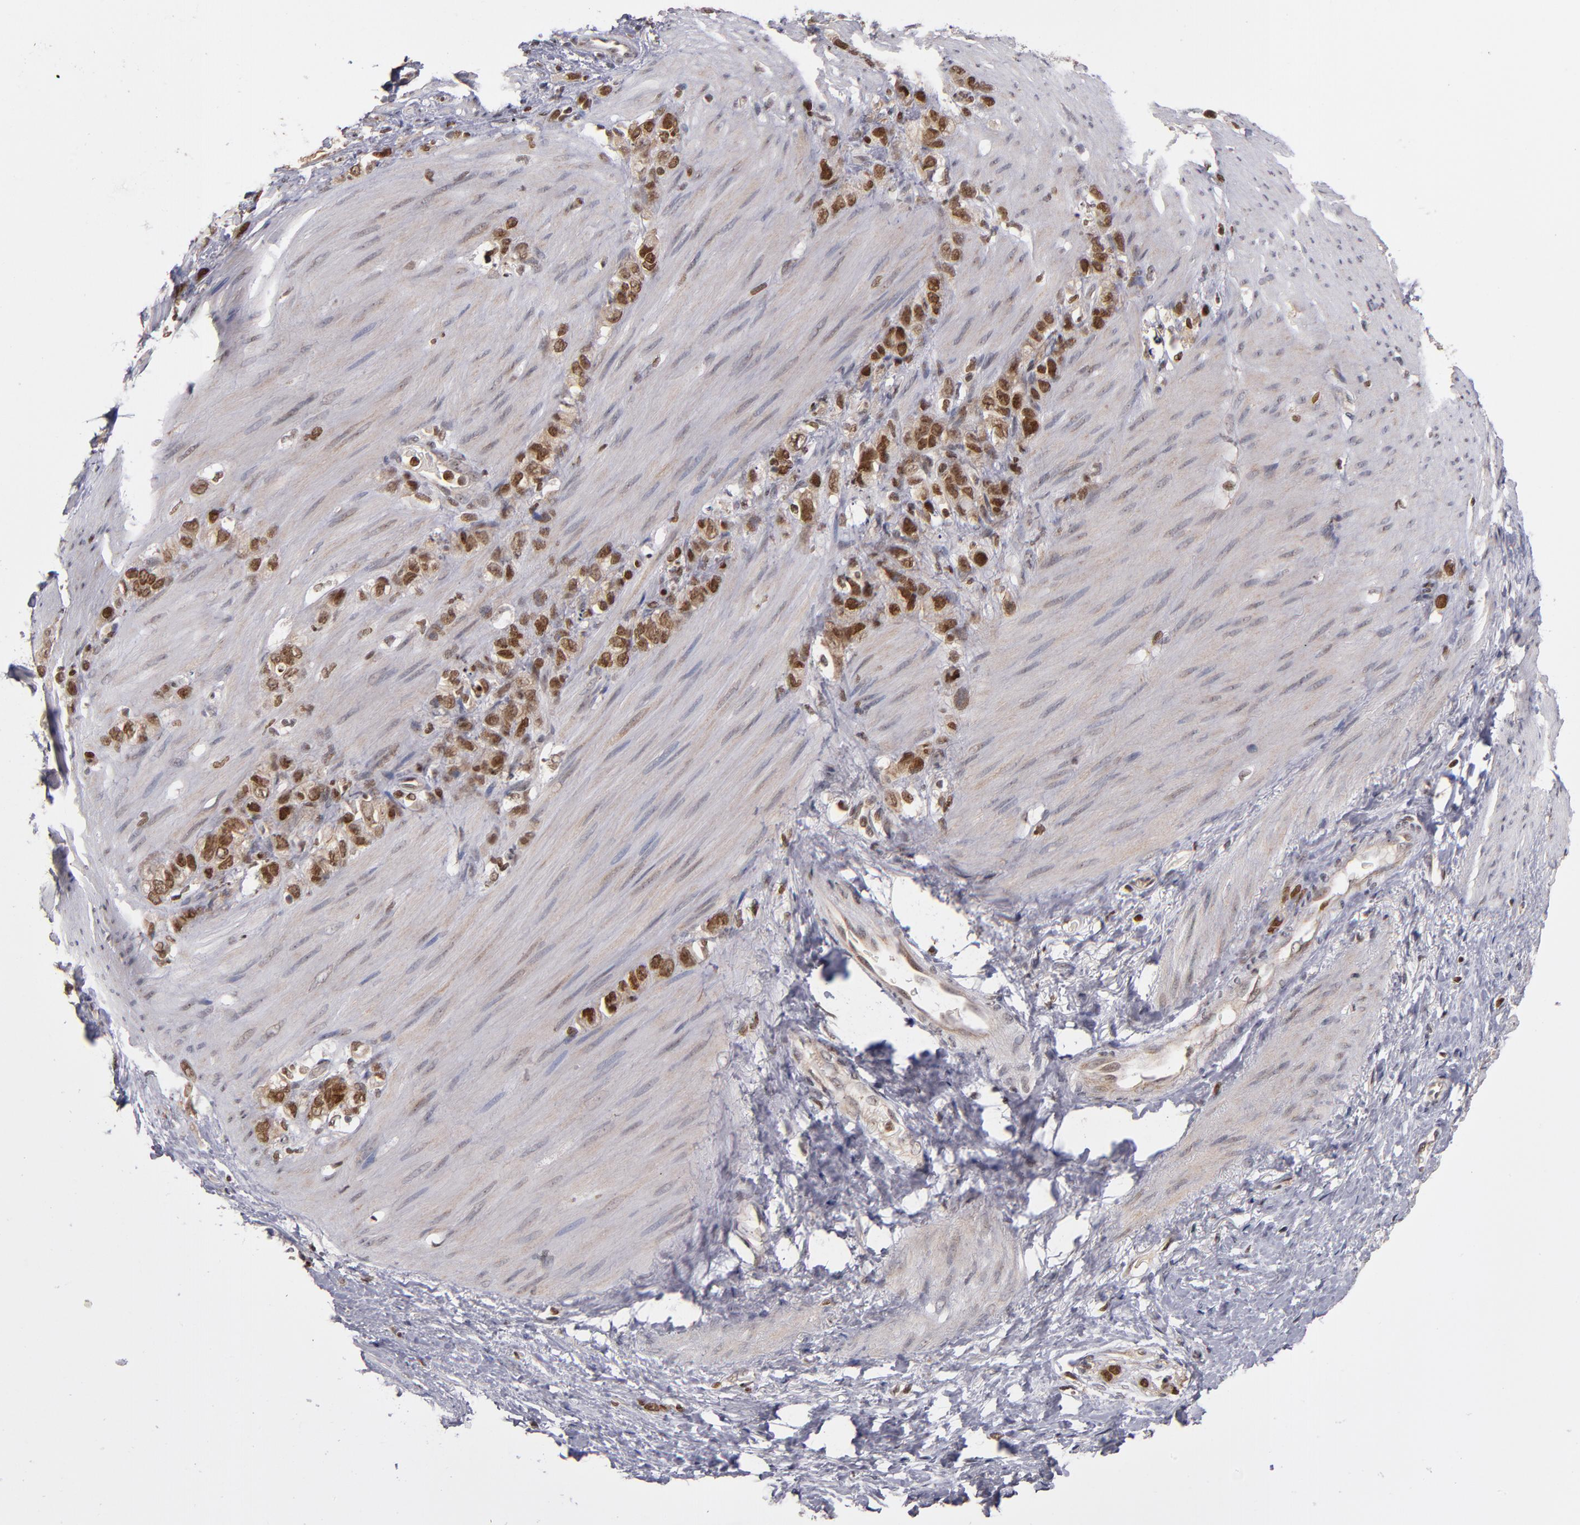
{"staining": {"intensity": "moderate", "quantity": ">75%", "location": "nuclear"}, "tissue": "stomach cancer", "cell_type": "Tumor cells", "image_type": "cancer", "snomed": [{"axis": "morphology", "description": "Normal tissue, NOS"}, {"axis": "morphology", "description": "Adenocarcinoma, NOS"}, {"axis": "morphology", "description": "Adenocarcinoma, High grade"}, {"axis": "topography", "description": "Stomach, upper"}, {"axis": "topography", "description": "Stomach"}], "caption": "IHC (DAB) staining of stomach cancer reveals moderate nuclear protein positivity in approximately >75% of tumor cells.", "gene": "KDM6A", "patient": {"sex": "female", "age": 65}}